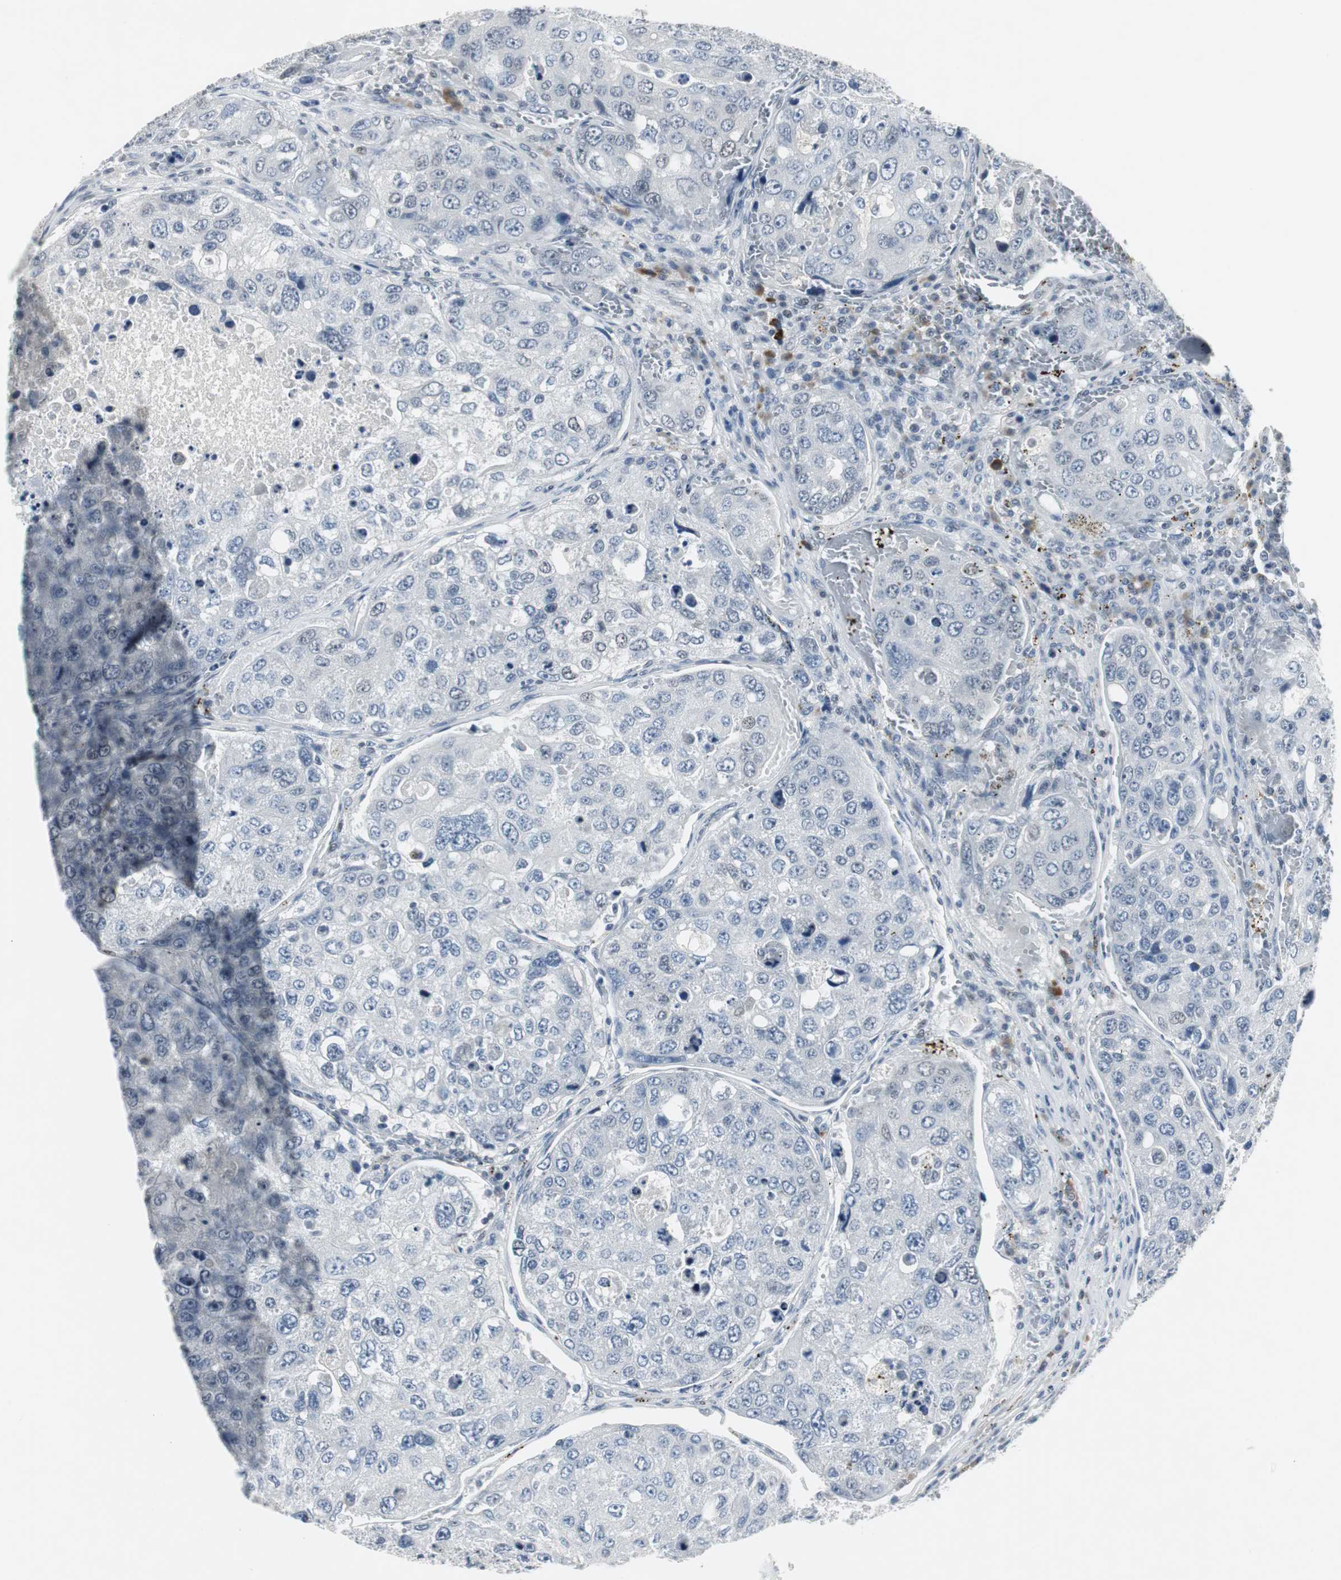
{"staining": {"intensity": "weak", "quantity": "<25%", "location": "nuclear"}, "tissue": "urothelial cancer", "cell_type": "Tumor cells", "image_type": "cancer", "snomed": [{"axis": "morphology", "description": "Urothelial carcinoma, High grade"}, {"axis": "topography", "description": "Lymph node"}, {"axis": "topography", "description": "Urinary bladder"}], "caption": "Tumor cells are negative for protein expression in human high-grade urothelial carcinoma.", "gene": "ELK1", "patient": {"sex": "male", "age": 51}}